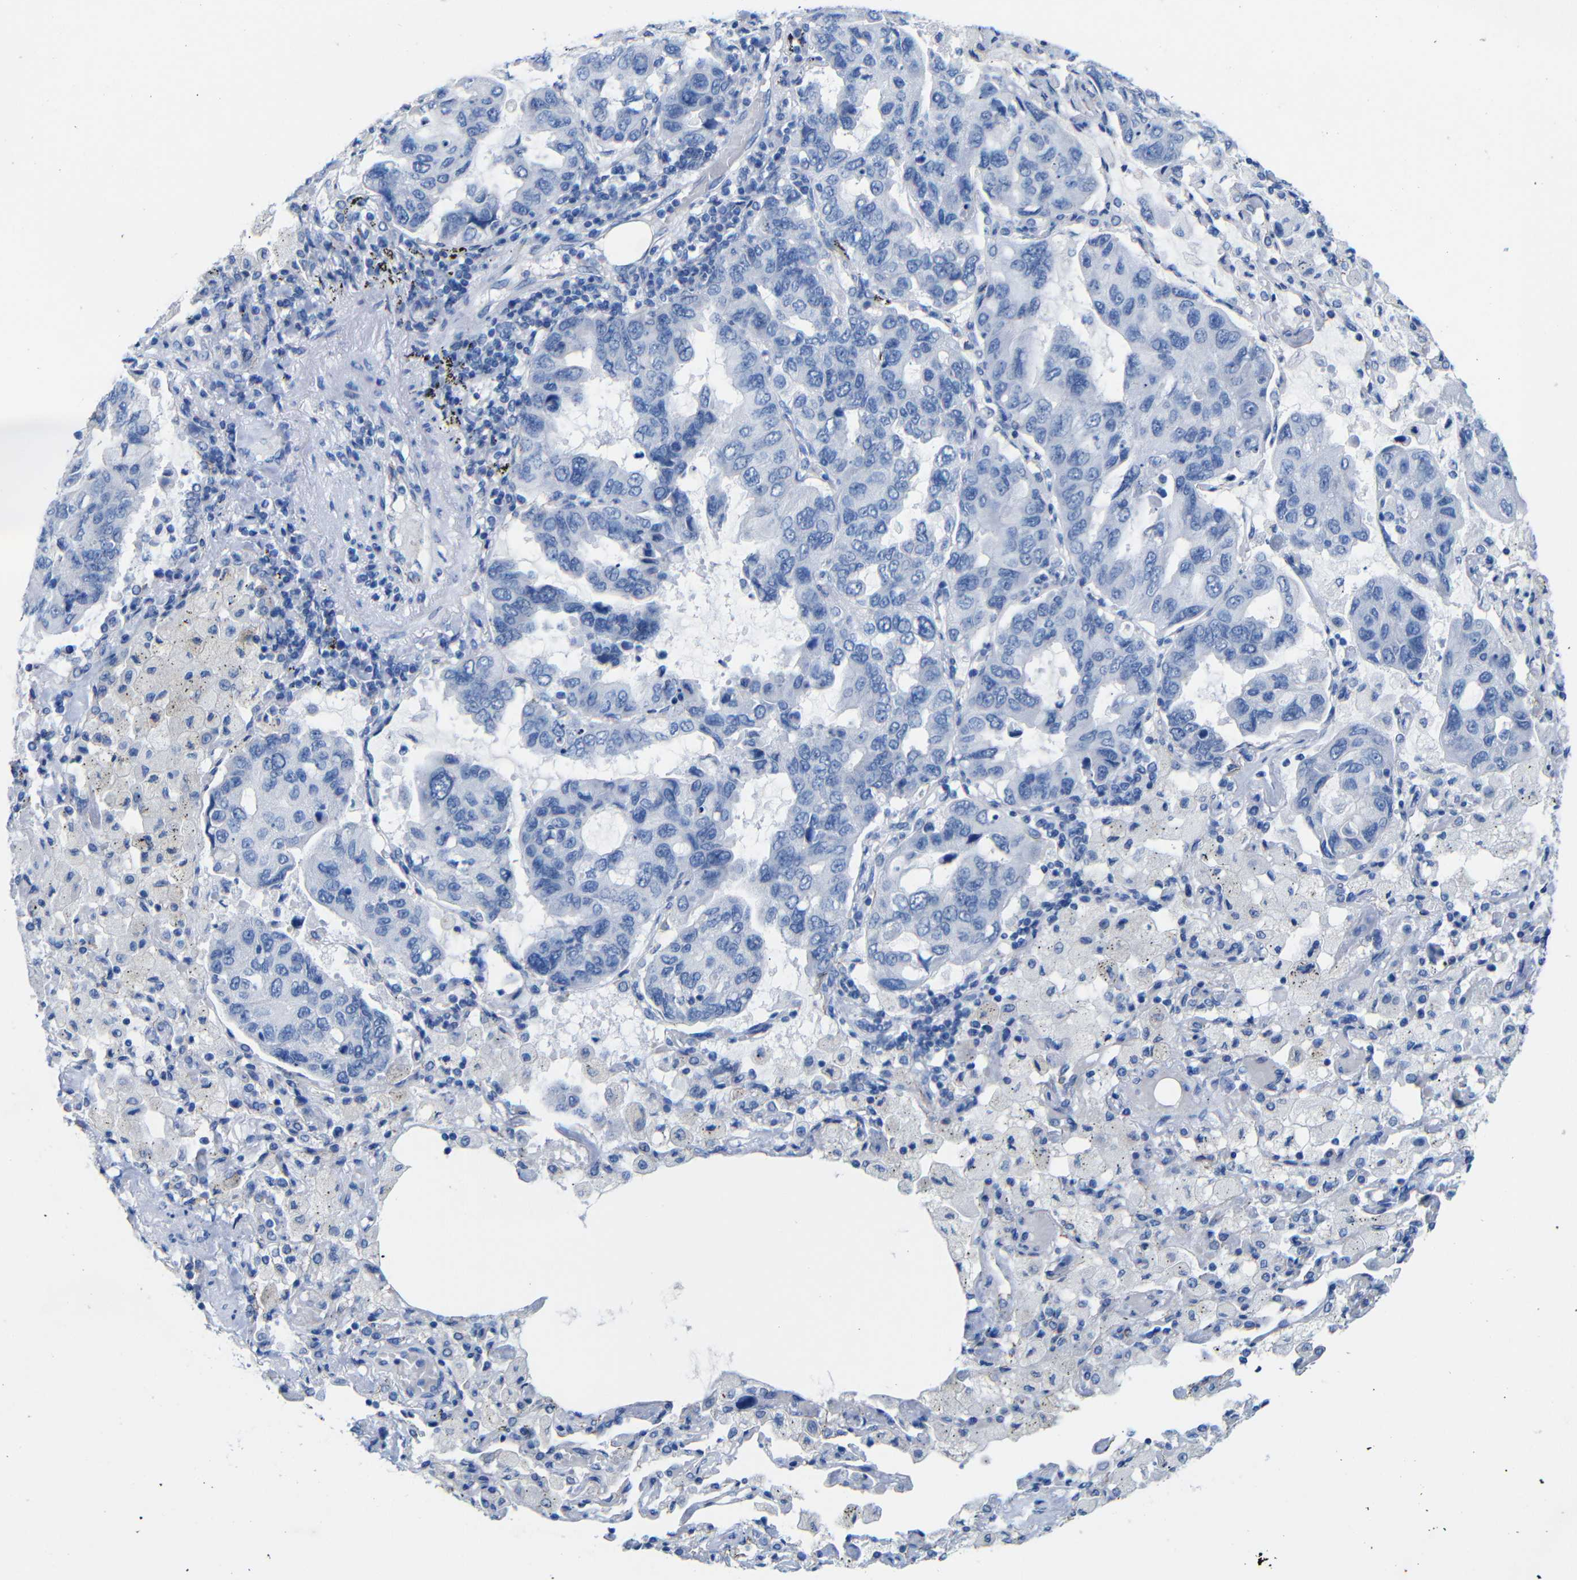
{"staining": {"intensity": "negative", "quantity": "none", "location": "none"}, "tissue": "lung cancer", "cell_type": "Tumor cells", "image_type": "cancer", "snomed": [{"axis": "morphology", "description": "Adenocarcinoma, NOS"}, {"axis": "topography", "description": "Lung"}], "caption": "The photomicrograph displays no staining of tumor cells in adenocarcinoma (lung).", "gene": "CGNL1", "patient": {"sex": "male", "age": 64}}